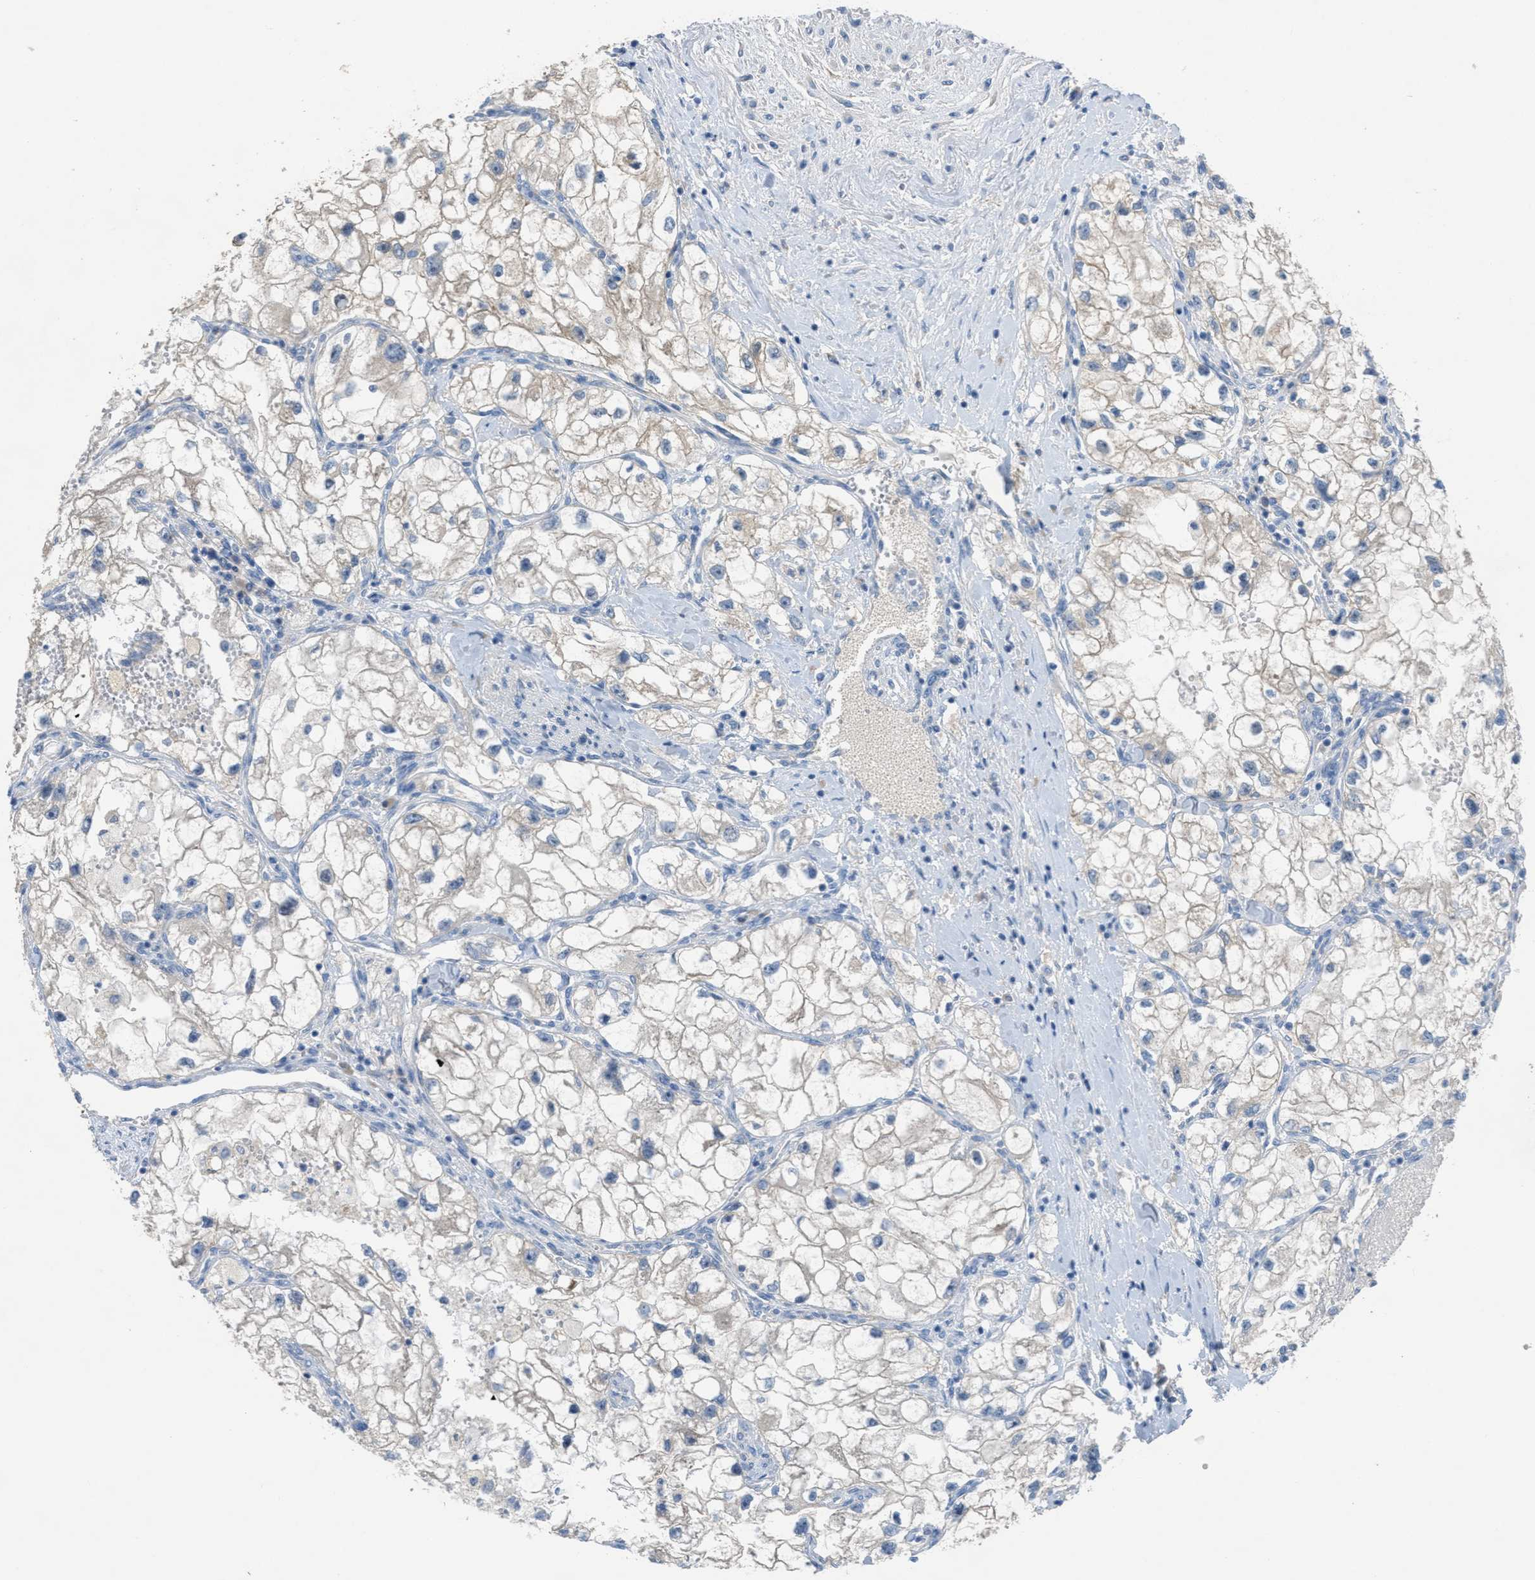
{"staining": {"intensity": "weak", "quantity": "<25%", "location": "cytoplasmic/membranous"}, "tissue": "renal cancer", "cell_type": "Tumor cells", "image_type": "cancer", "snomed": [{"axis": "morphology", "description": "Adenocarcinoma, NOS"}, {"axis": "topography", "description": "Kidney"}], "caption": "High power microscopy photomicrograph of an IHC image of renal adenocarcinoma, revealing no significant expression in tumor cells.", "gene": "UBA5", "patient": {"sex": "female", "age": 70}}